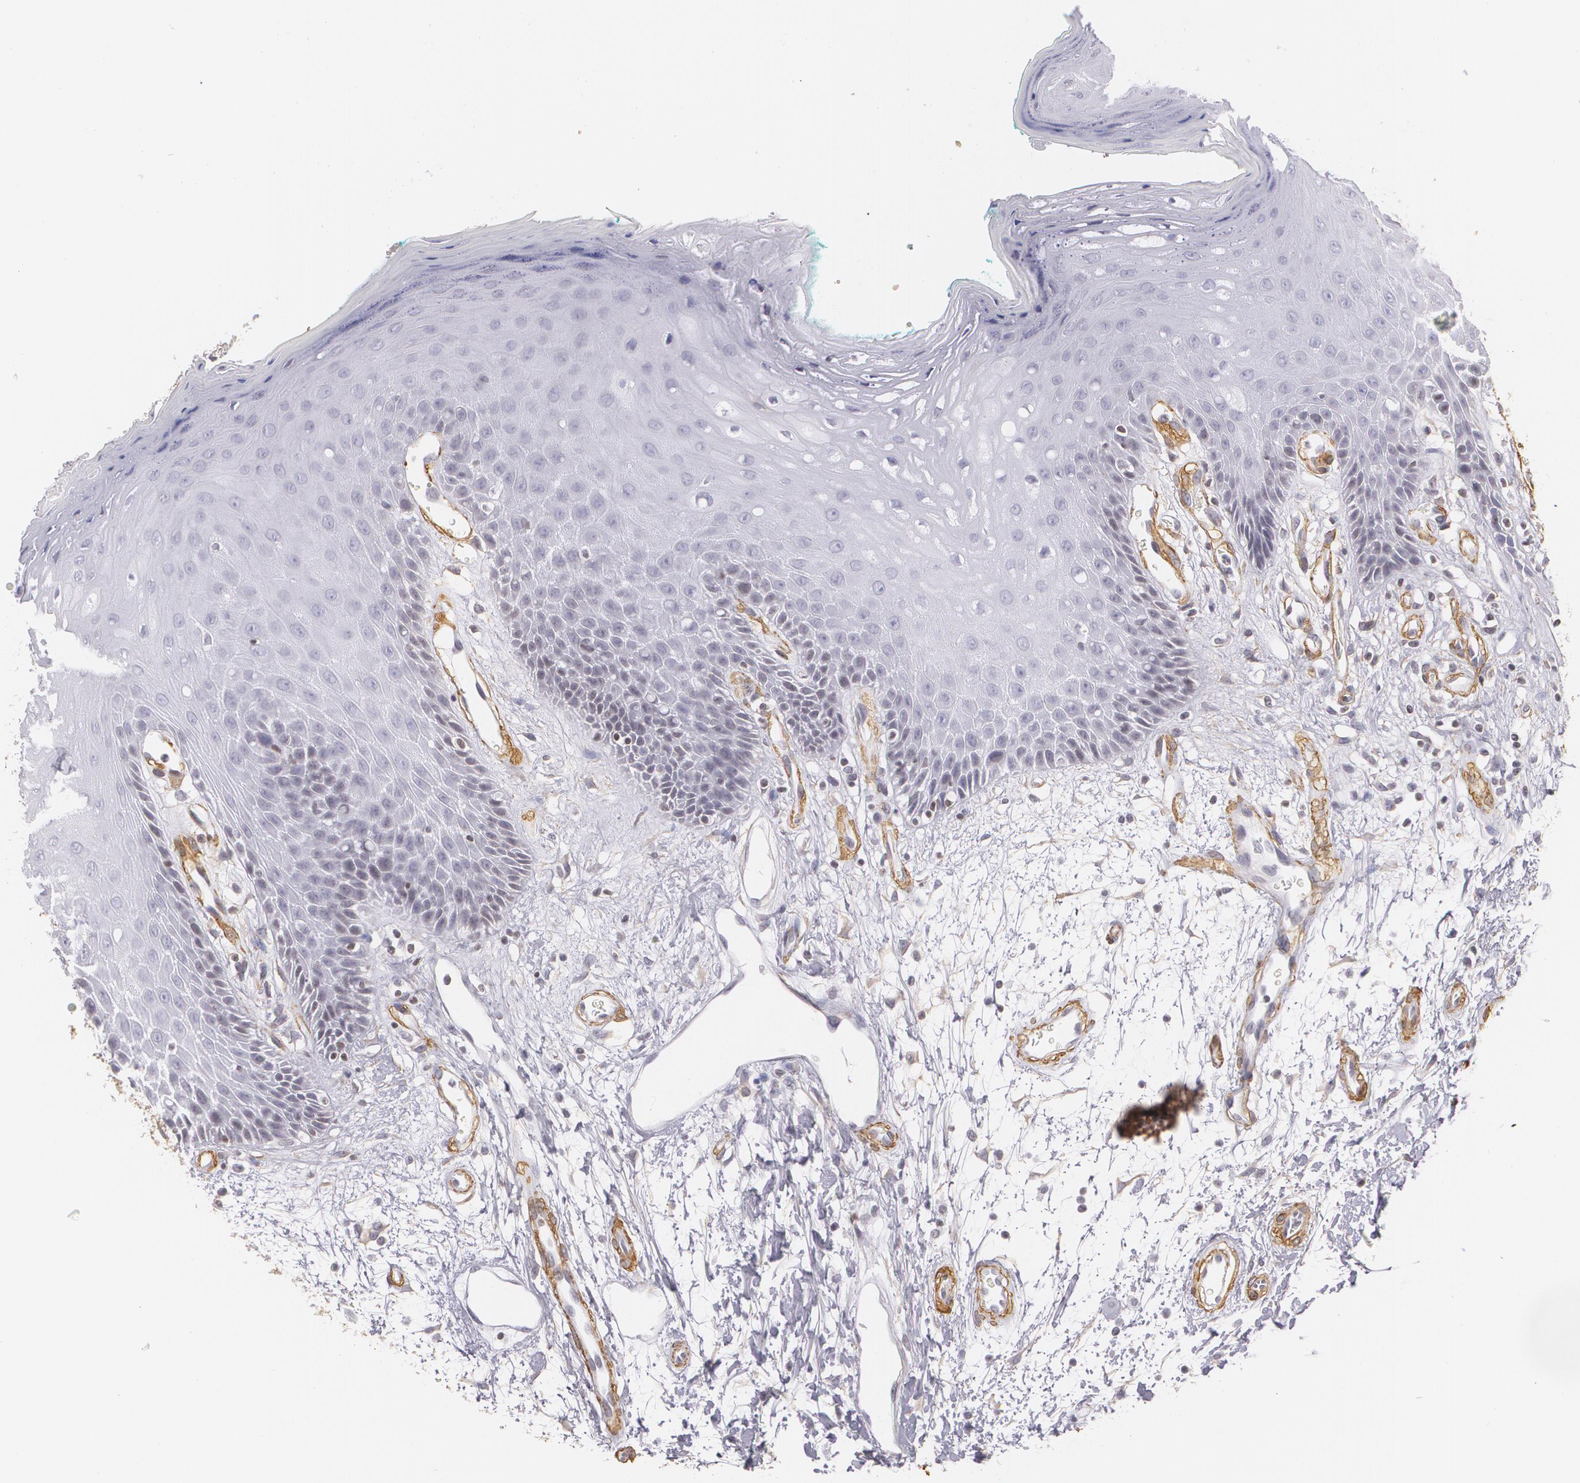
{"staining": {"intensity": "negative", "quantity": "none", "location": "none"}, "tissue": "oral mucosa", "cell_type": "Squamous epithelial cells", "image_type": "normal", "snomed": [{"axis": "morphology", "description": "Normal tissue, NOS"}, {"axis": "morphology", "description": "Squamous cell carcinoma, NOS"}, {"axis": "topography", "description": "Skeletal muscle"}, {"axis": "topography", "description": "Oral tissue"}, {"axis": "topography", "description": "Head-Neck"}], "caption": "This is an immunohistochemistry photomicrograph of normal human oral mucosa. There is no positivity in squamous epithelial cells.", "gene": "VAMP1", "patient": {"sex": "female", "age": 84}}